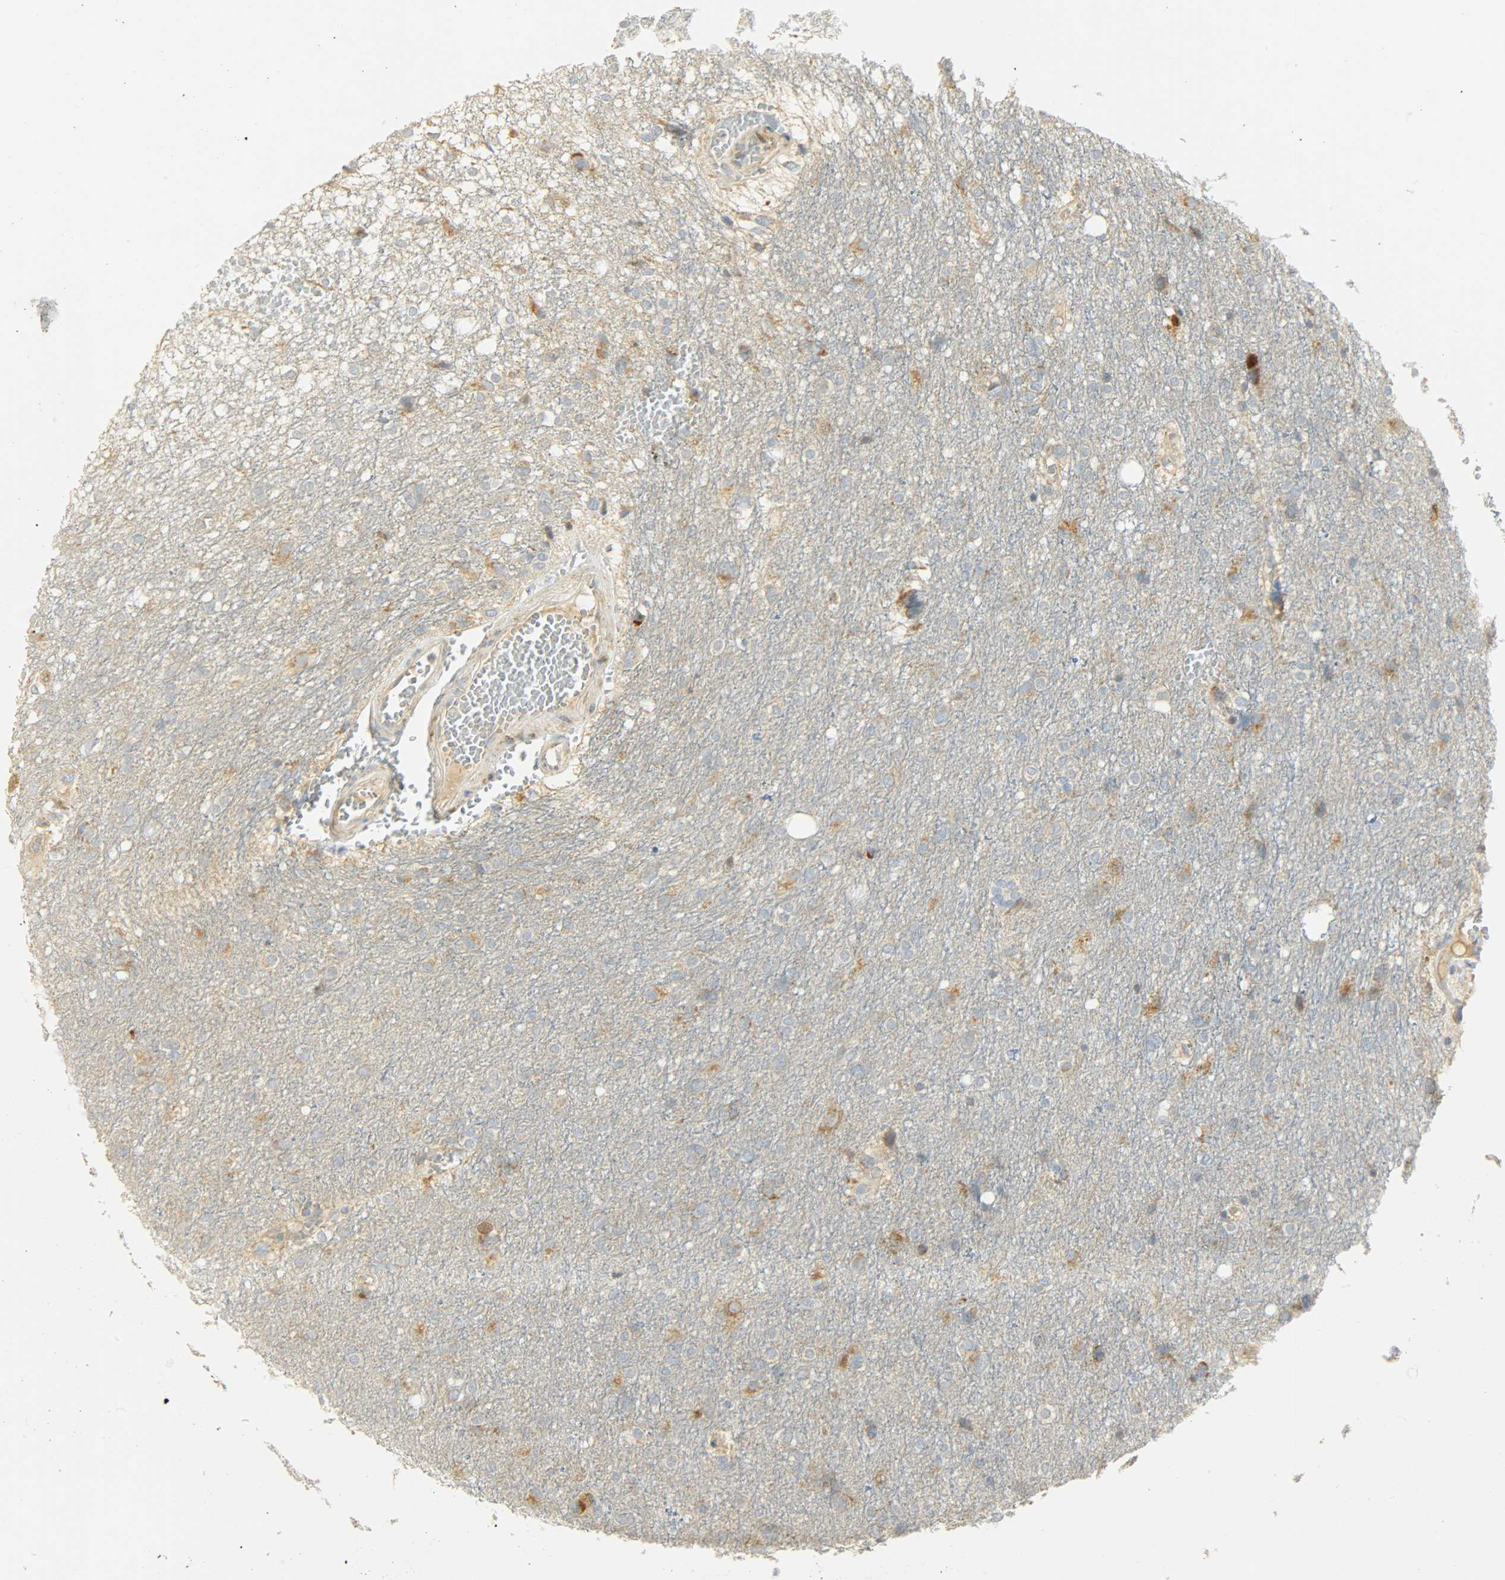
{"staining": {"intensity": "weak", "quantity": "25%-75%", "location": "cytoplasmic/membranous"}, "tissue": "glioma", "cell_type": "Tumor cells", "image_type": "cancer", "snomed": [{"axis": "morphology", "description": "Glioma, malignant, High grade"}, {"axis": "topography", "description": "Brain"}], "caption": "Human glioma stained with a protein marker displays weak staining in tumor cells.", "gene": "NNT", "patient": {"sex": "female", "age": 59}}